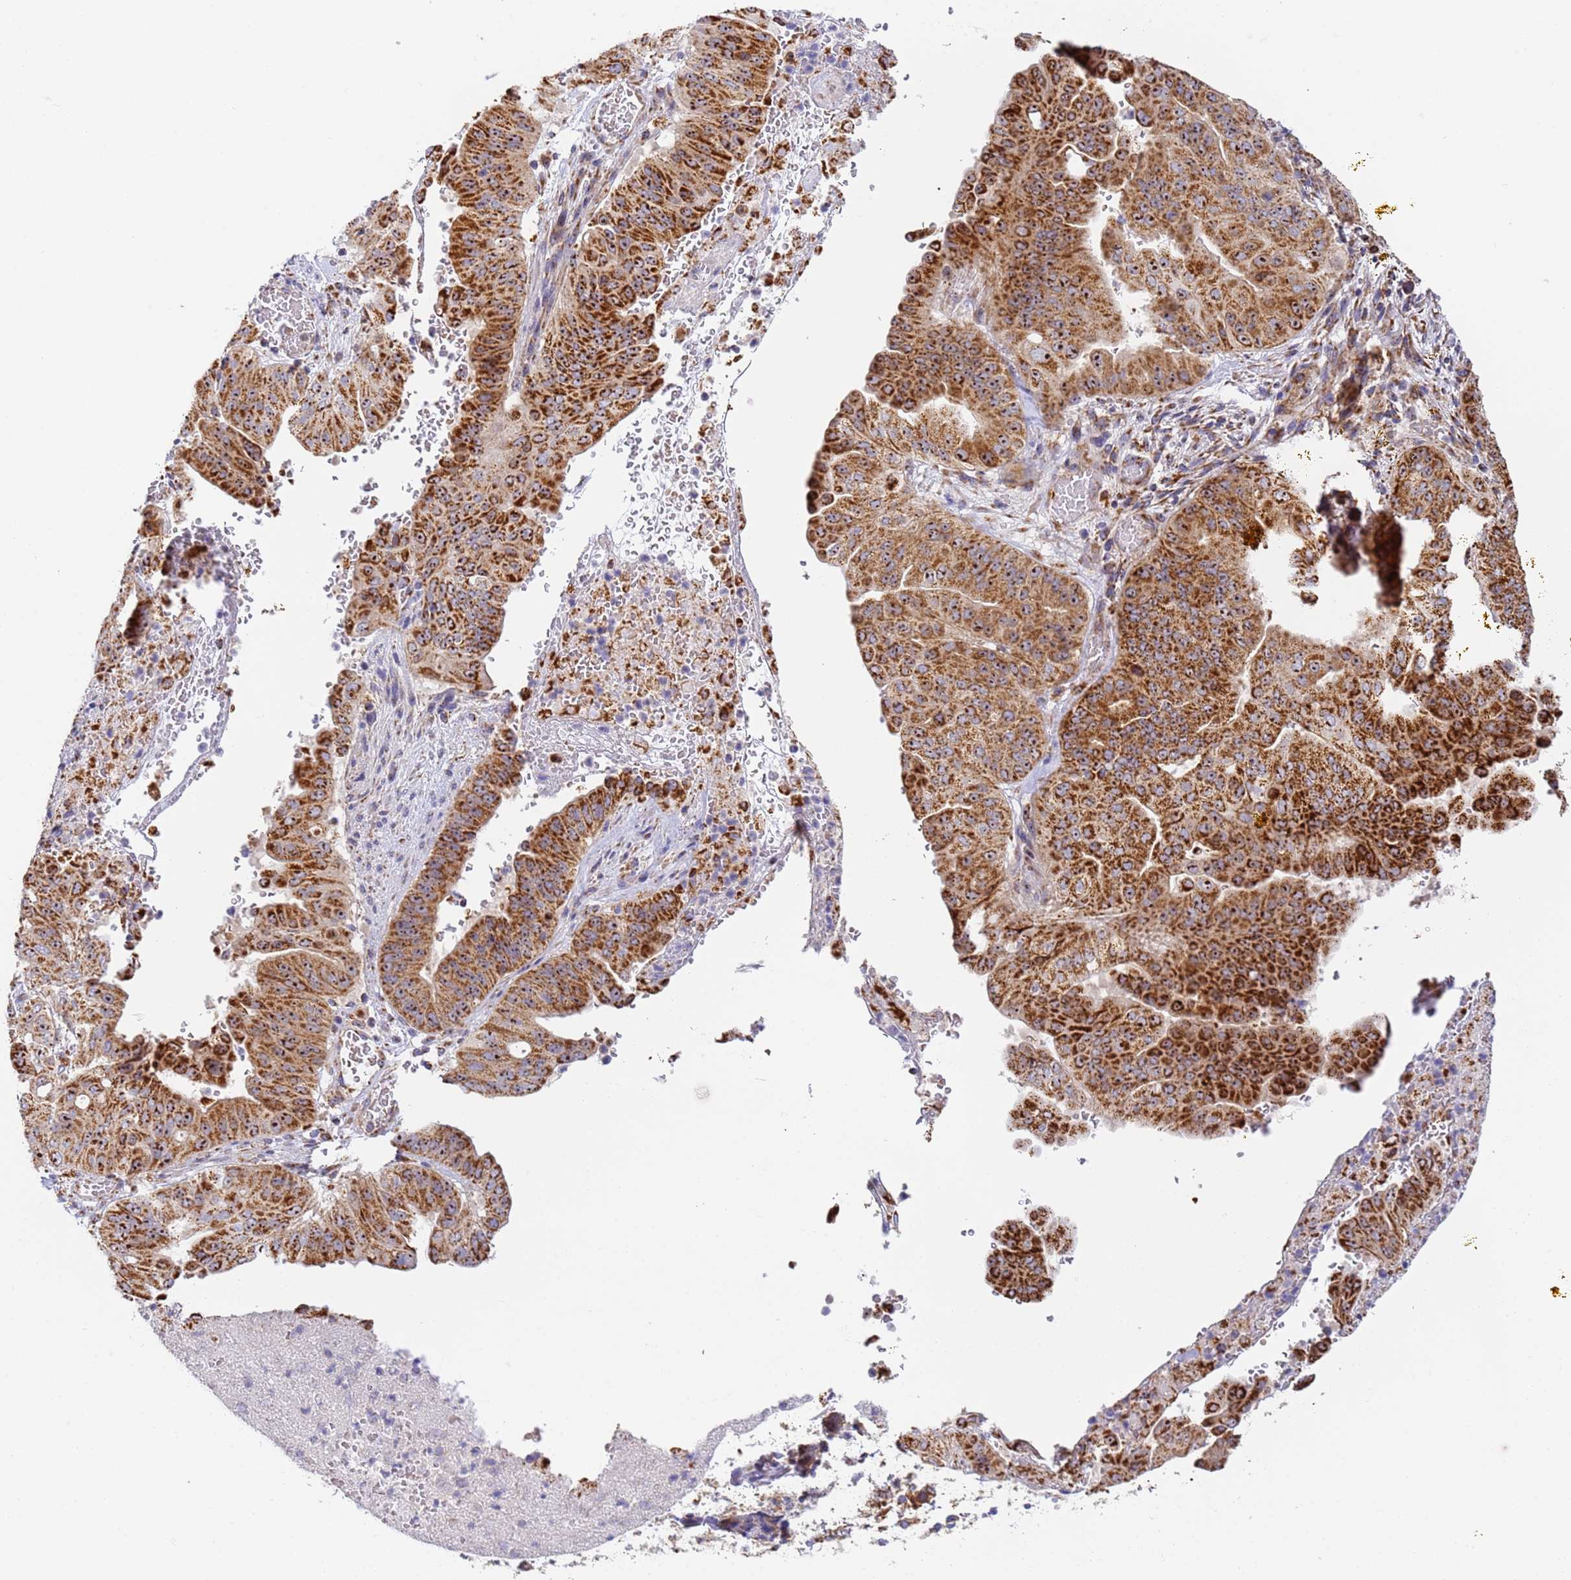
{"staining": {"intensity": "strong", "quantity": ">75%", "location": "cytoplasmic/membranous,nuclear"}, "tissue": "pancreatic cancer", "cell_type": "Tumor cells", "image_type": "cancer", "snomed": [{"axis": "morphology", "description": "Adenocarcinoma, NOS"}, {"axis": "topography", "description": "Pancreas"}], "caption": "Strong cytoplasmic/membranous and nuclear expression for a protein is seen in approximately >75% of tumor cells of adenocarcinoma (pancreatic) using IHC.", "gene": "FRG2C", "patient": {"sex": "female", "age": 77}}